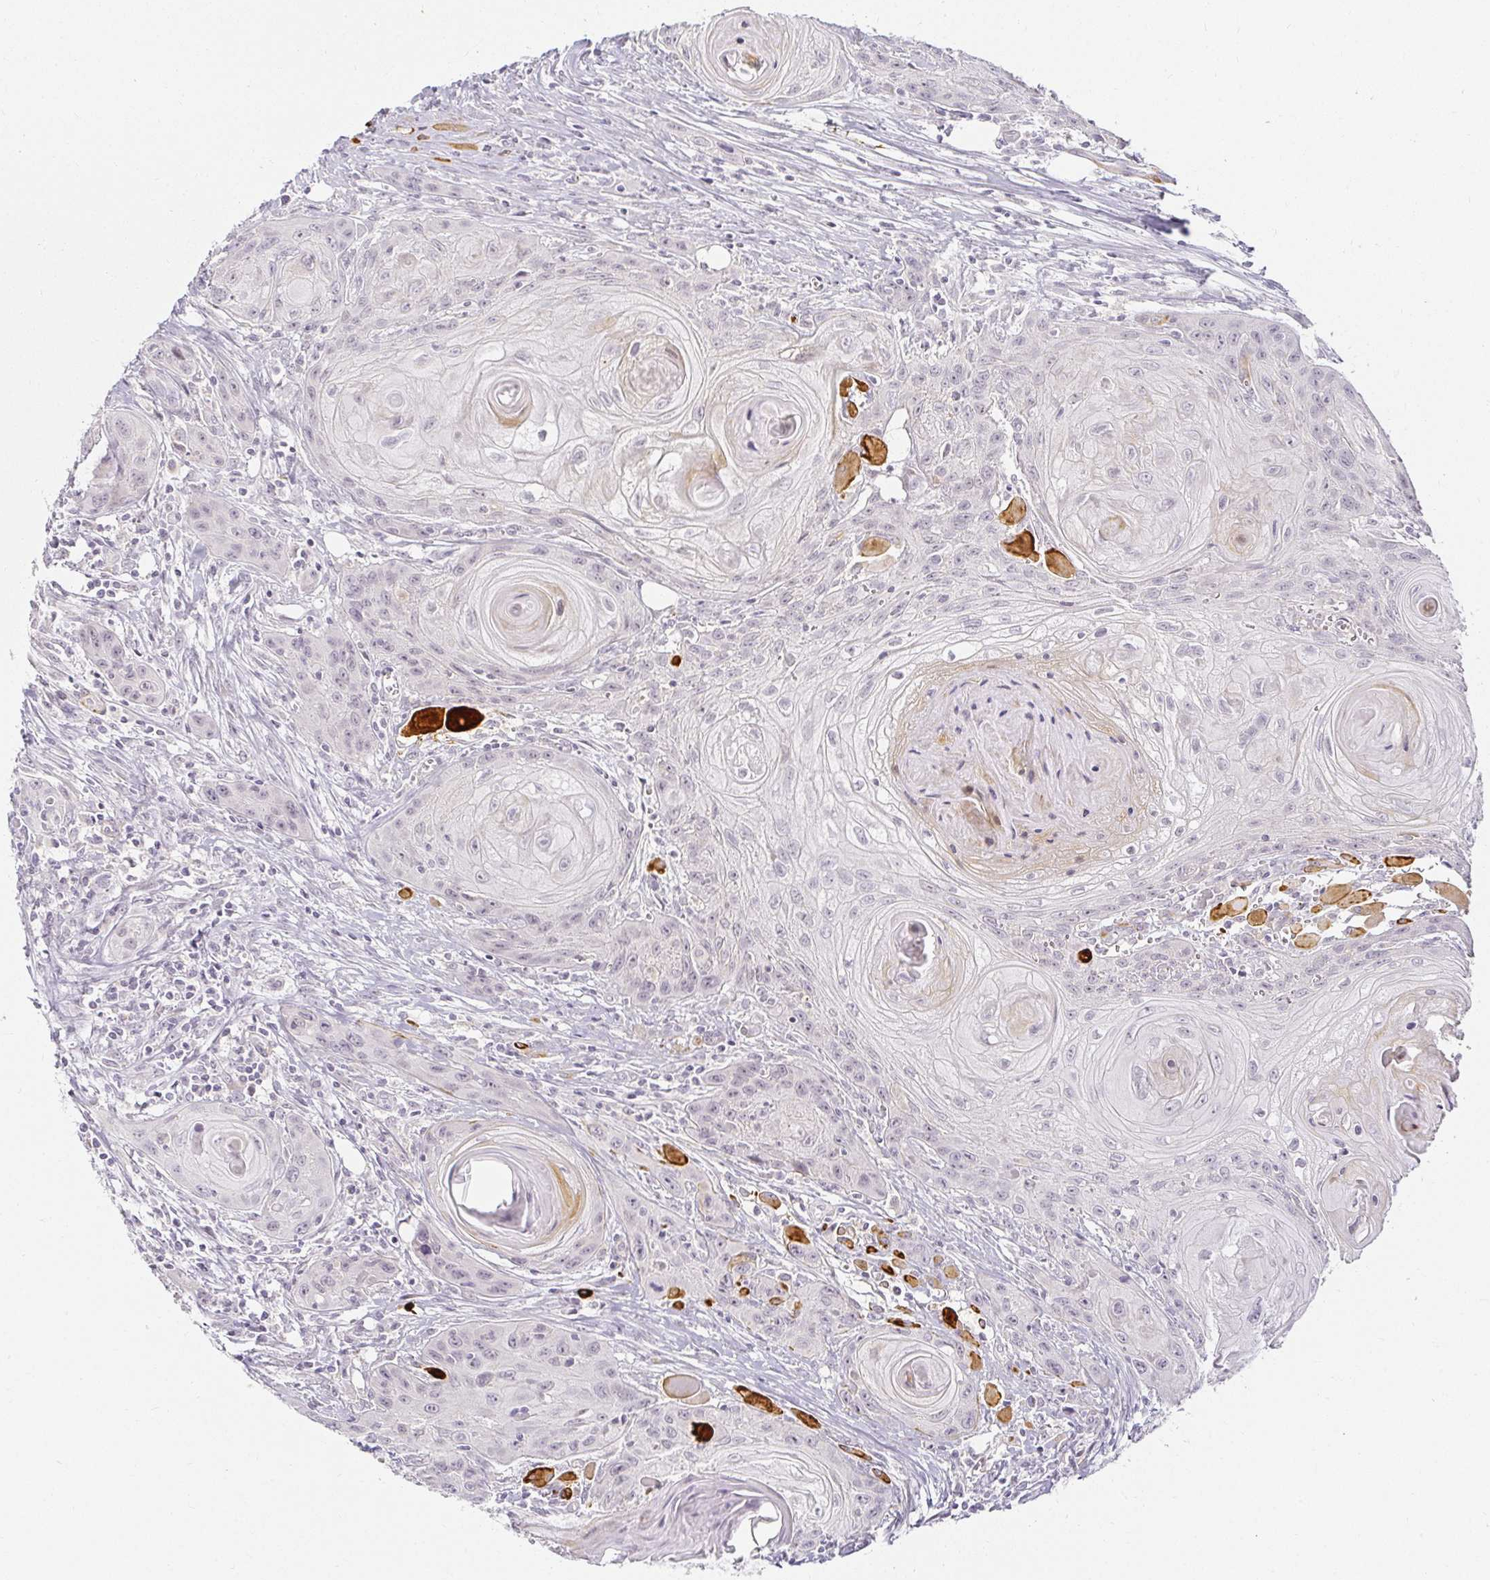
{"staining": {"intensity": "negative", "quantity": "none", "location": "none"}, "tissue": "head and neck cancer", "cell_type": "Tumor cells", "image_type": "cancer", "snomed": [{"axis": "morphology", "description": "Squamous cell carcinoma, NOS"}, {"axis": "topography", "description": "Oral tissue"}, {"axis": "topography", "description": "Head-Neck"}], "caption": "A high-resolution image shows immunohistochemistry staining of head and neck cancer, which exhibits no significant staining in tumor cells.", "gene": "ACAN", "patient": {"sex": "male", "age": 58}}